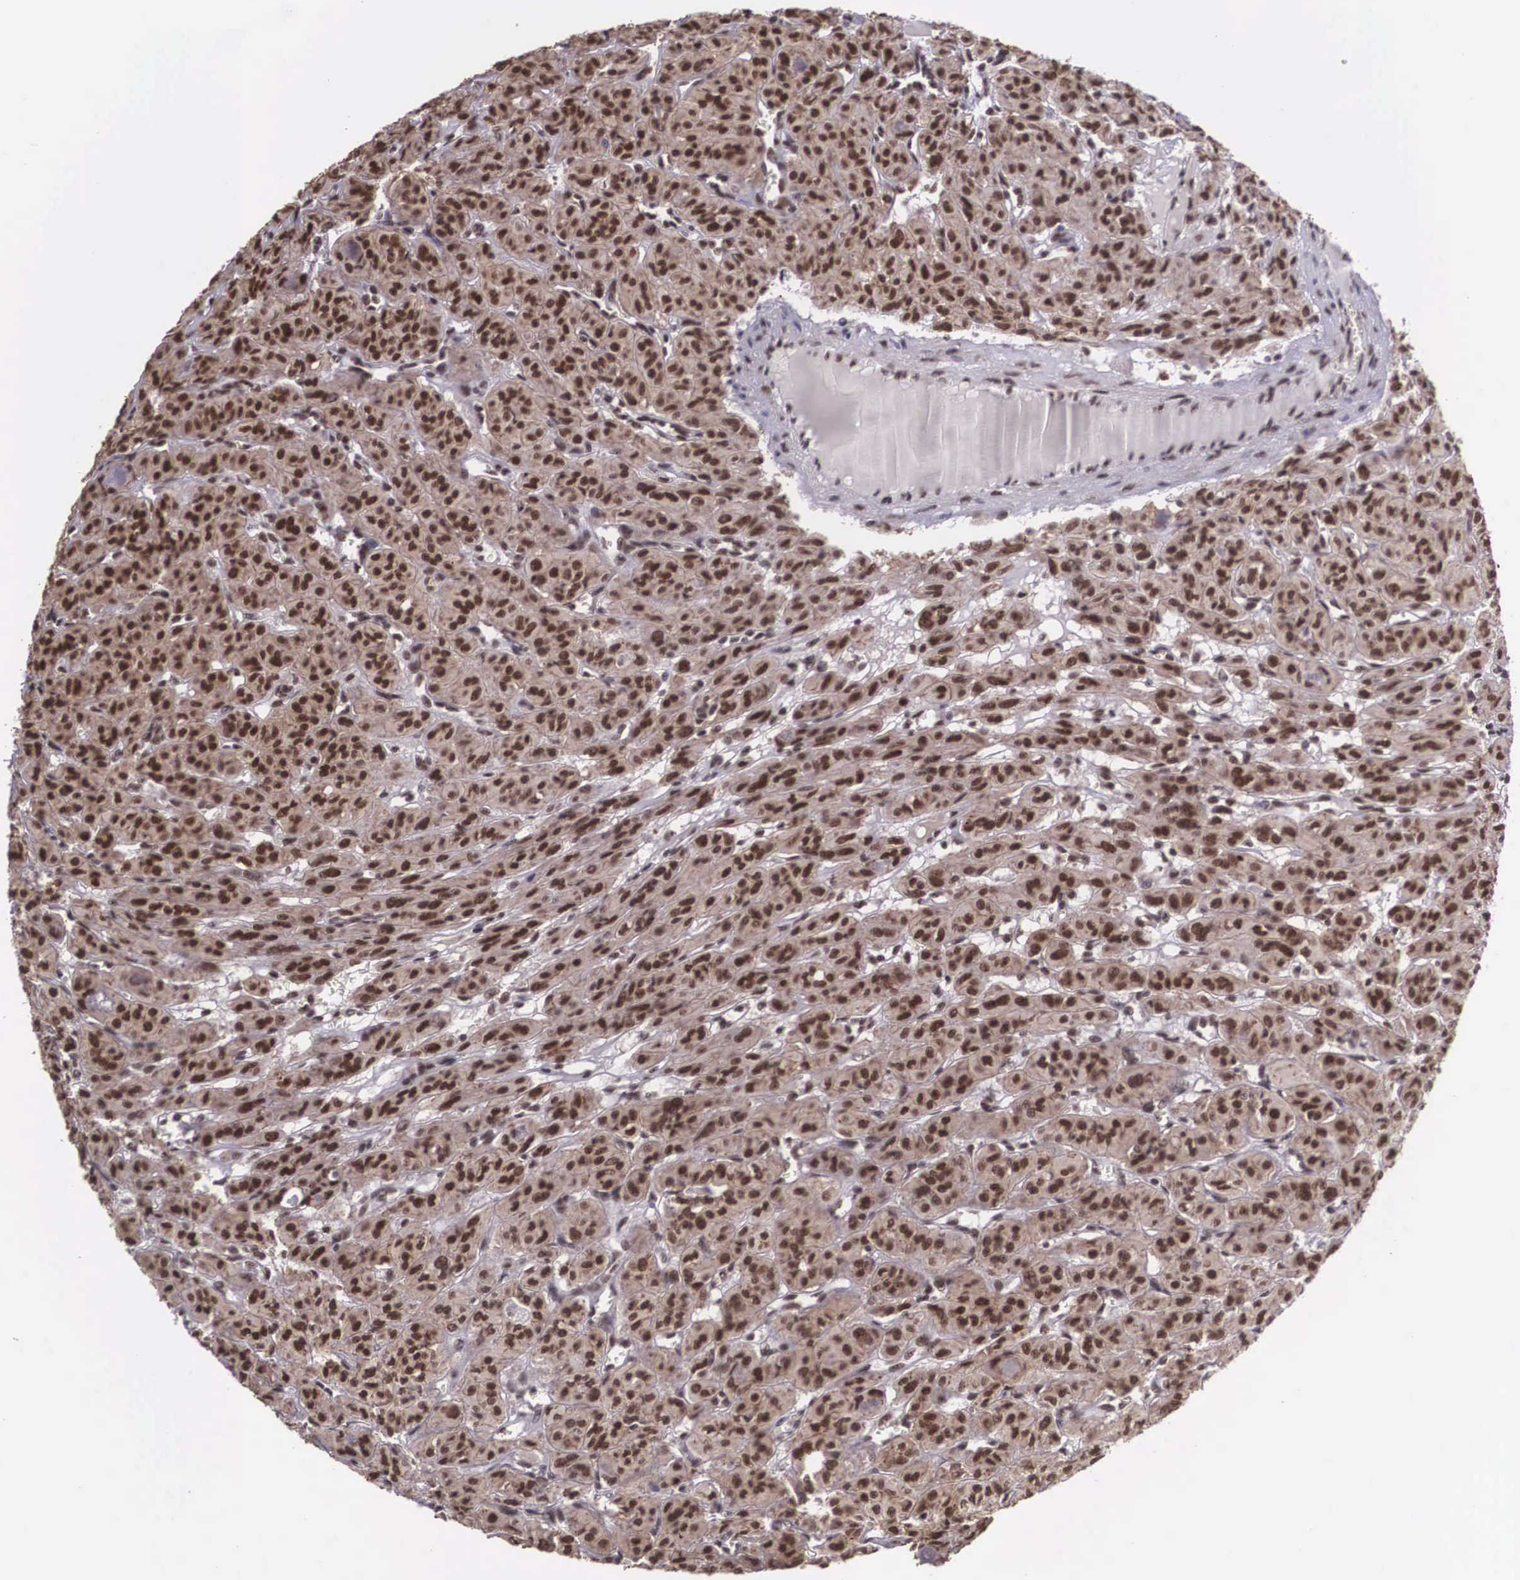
{"staining": {"intensity": "strong", "quantity": ">75%", "location": "cytoplasmic/membranous,nuclear"}, "tissue": "thyroid cancer", "cell_type": "Tumor cells", "image_type": "cancer", "snomed": [{"axis": "morphology", "description": "Follicular adenoma carcinoma, NOS"}, {"axis": "topography", "description": "Thyroid gland"}], "caption": "A brown stain shows strong cytoplasmic/membranous and nuclear staining of a protein in thyroid follicular adenoma carcinoma tumor cells.", "gene": "POLR2F", "patient": {"sex": "female", "age": 71}}